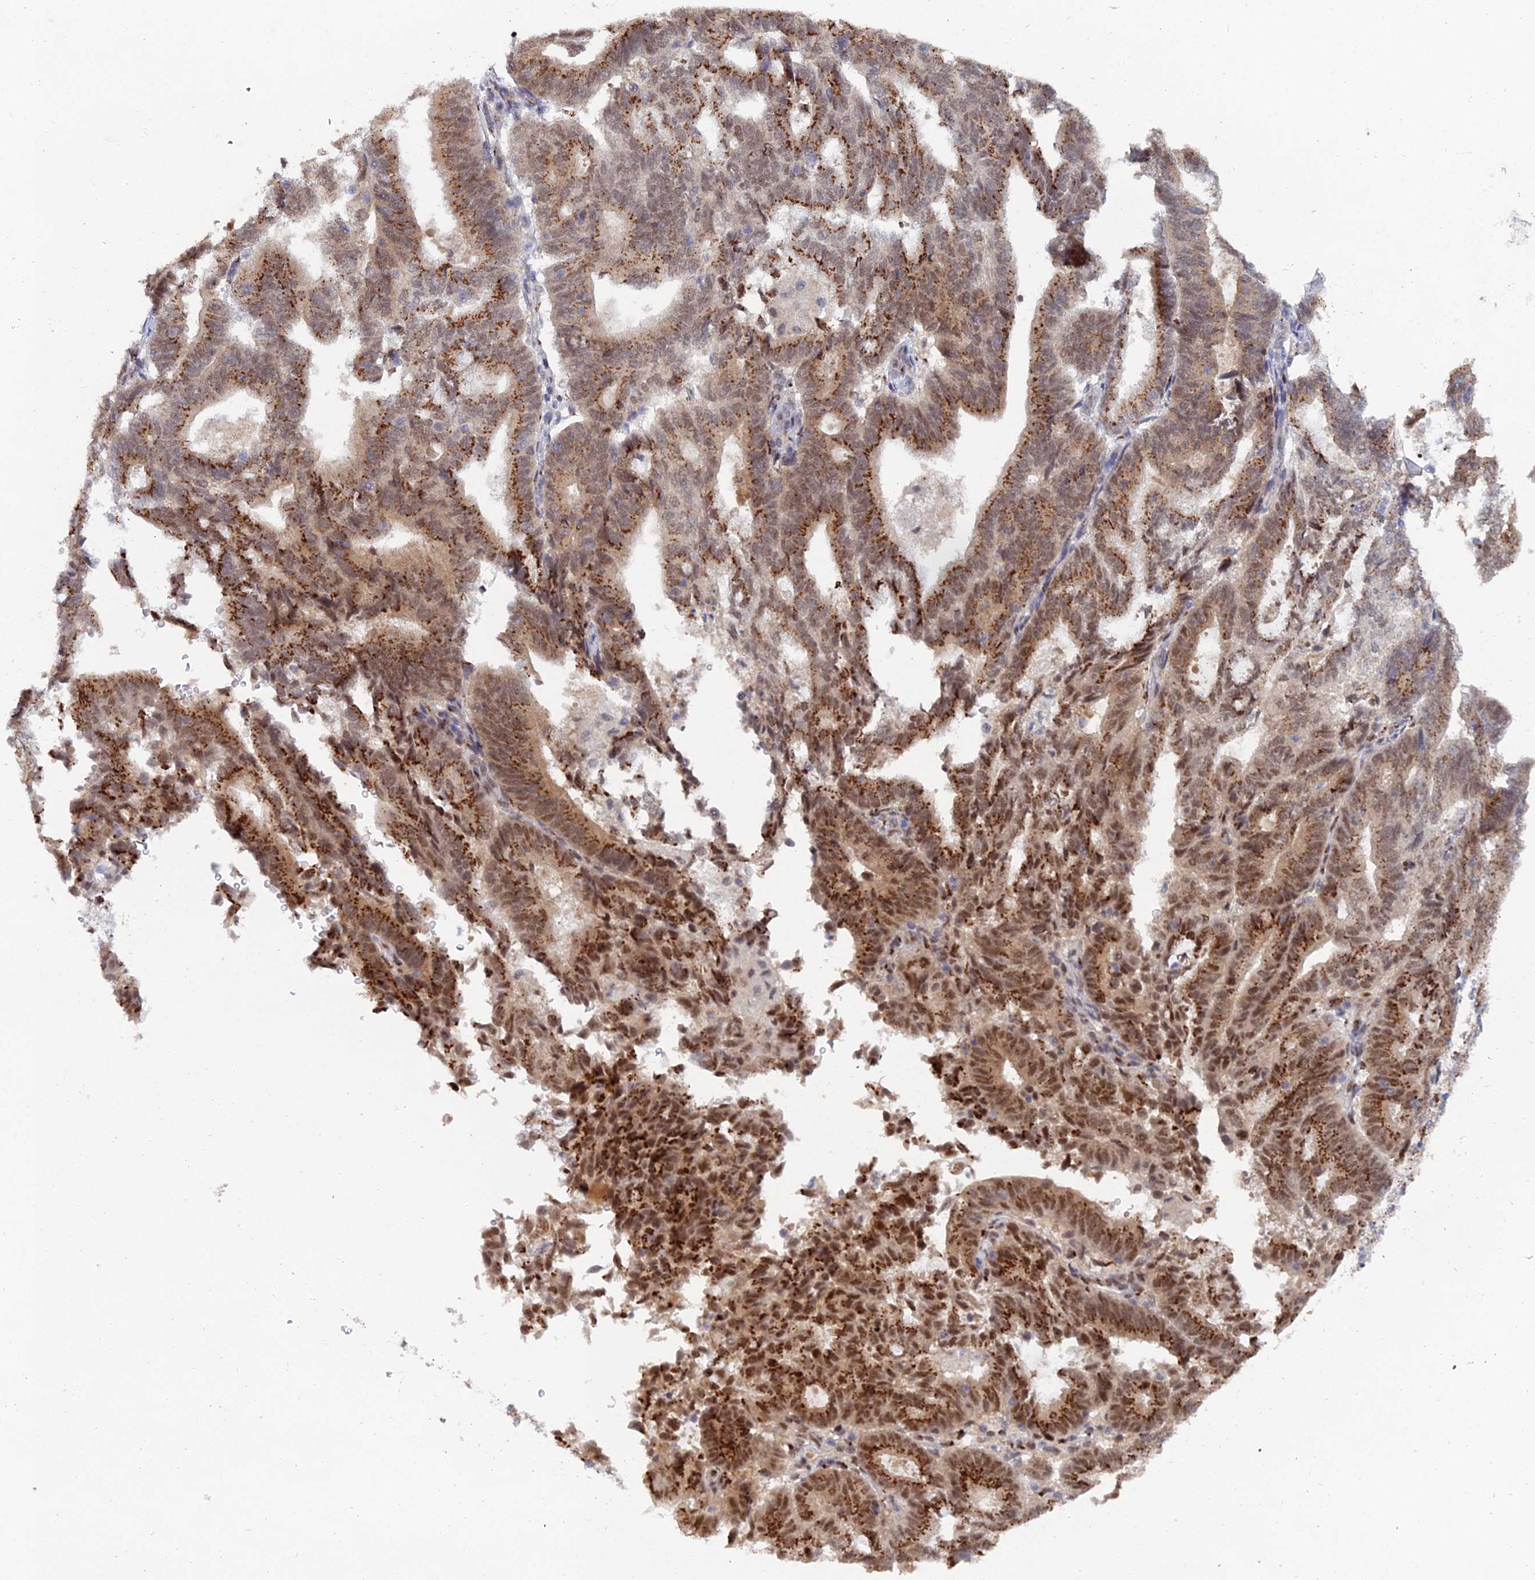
{"staining": {"intensity": "strong", "quantity": ">75%", "location": "cytoplasmic/membranous,nuclear"}, "tissue": "endometrial cancer", "cell_type": "Tumor cells", "image_type": "cancer", "snomed": [{"axis": "morphology", "description": "Adenocarcinoma, NOS"}, {"axis": "topography", "description": "Endometrium"}], "caption": "Tumor cells display strong cytoplasmic/membranous and nuclear expression in approximately >75% of cells in endometrial cancer.", "gene": "THOC3", "patient": {"sex": "female", "age": 70}}